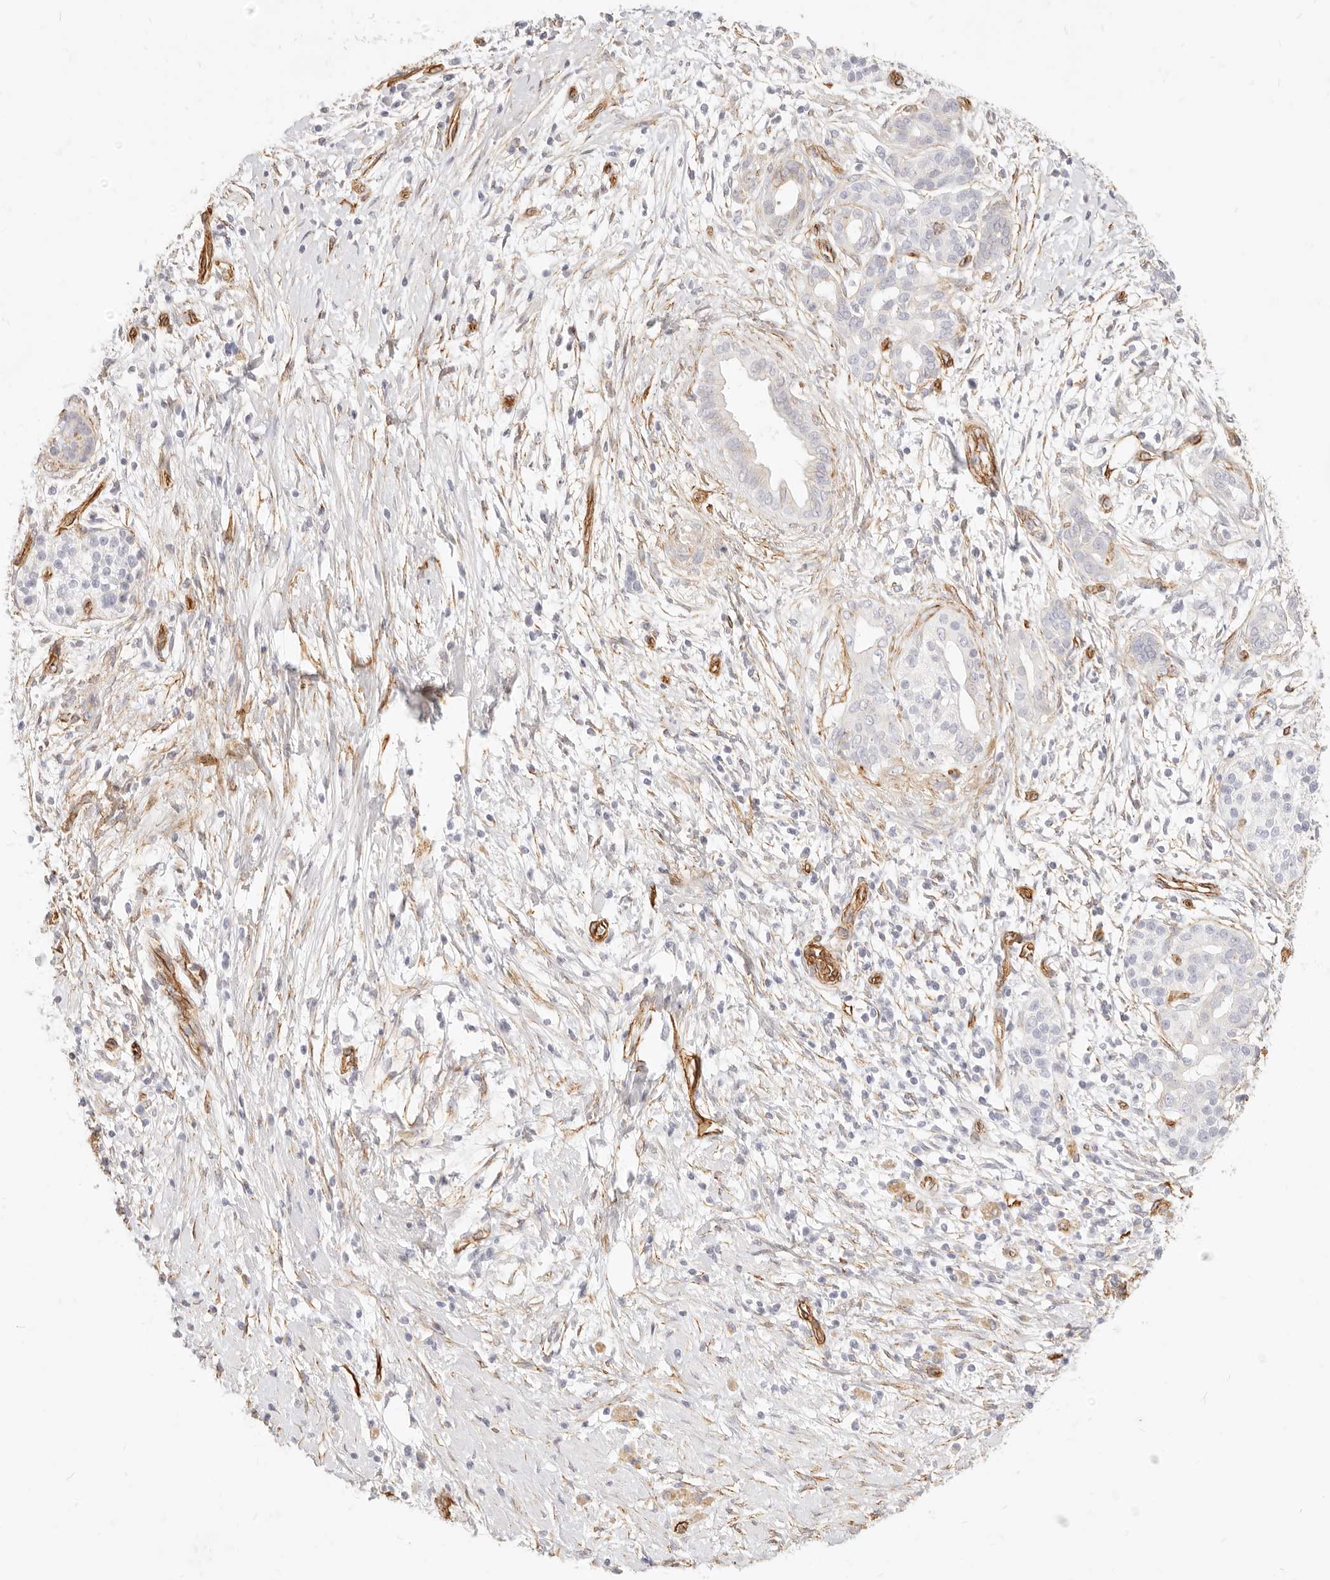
{"staining": {"intensity": "negative", "quantity": "none", "location": "none"}, "tissue": "pancreatic cancer", "cell_type": "Tumor cells", "image_type": "cancer", "snomed": [{"axis": "morphology", "description": "Adenocarcinoma, NOS"}, {"axis": "topography", "description": "Pancreas"}], "caption": "Immunohistochemical staining of pancreatic adenocarcinoma reveals no significant positivity in tumor cells. Brightfield microscopy of immunohistochemistry (IHC) stained with DAB (3,3'-diaminobenzidine) (brown) and hematoxylin (blue), captured at high magnification.", "gene": "NUS1", "patient": {"sex": "male", "age": 58}}